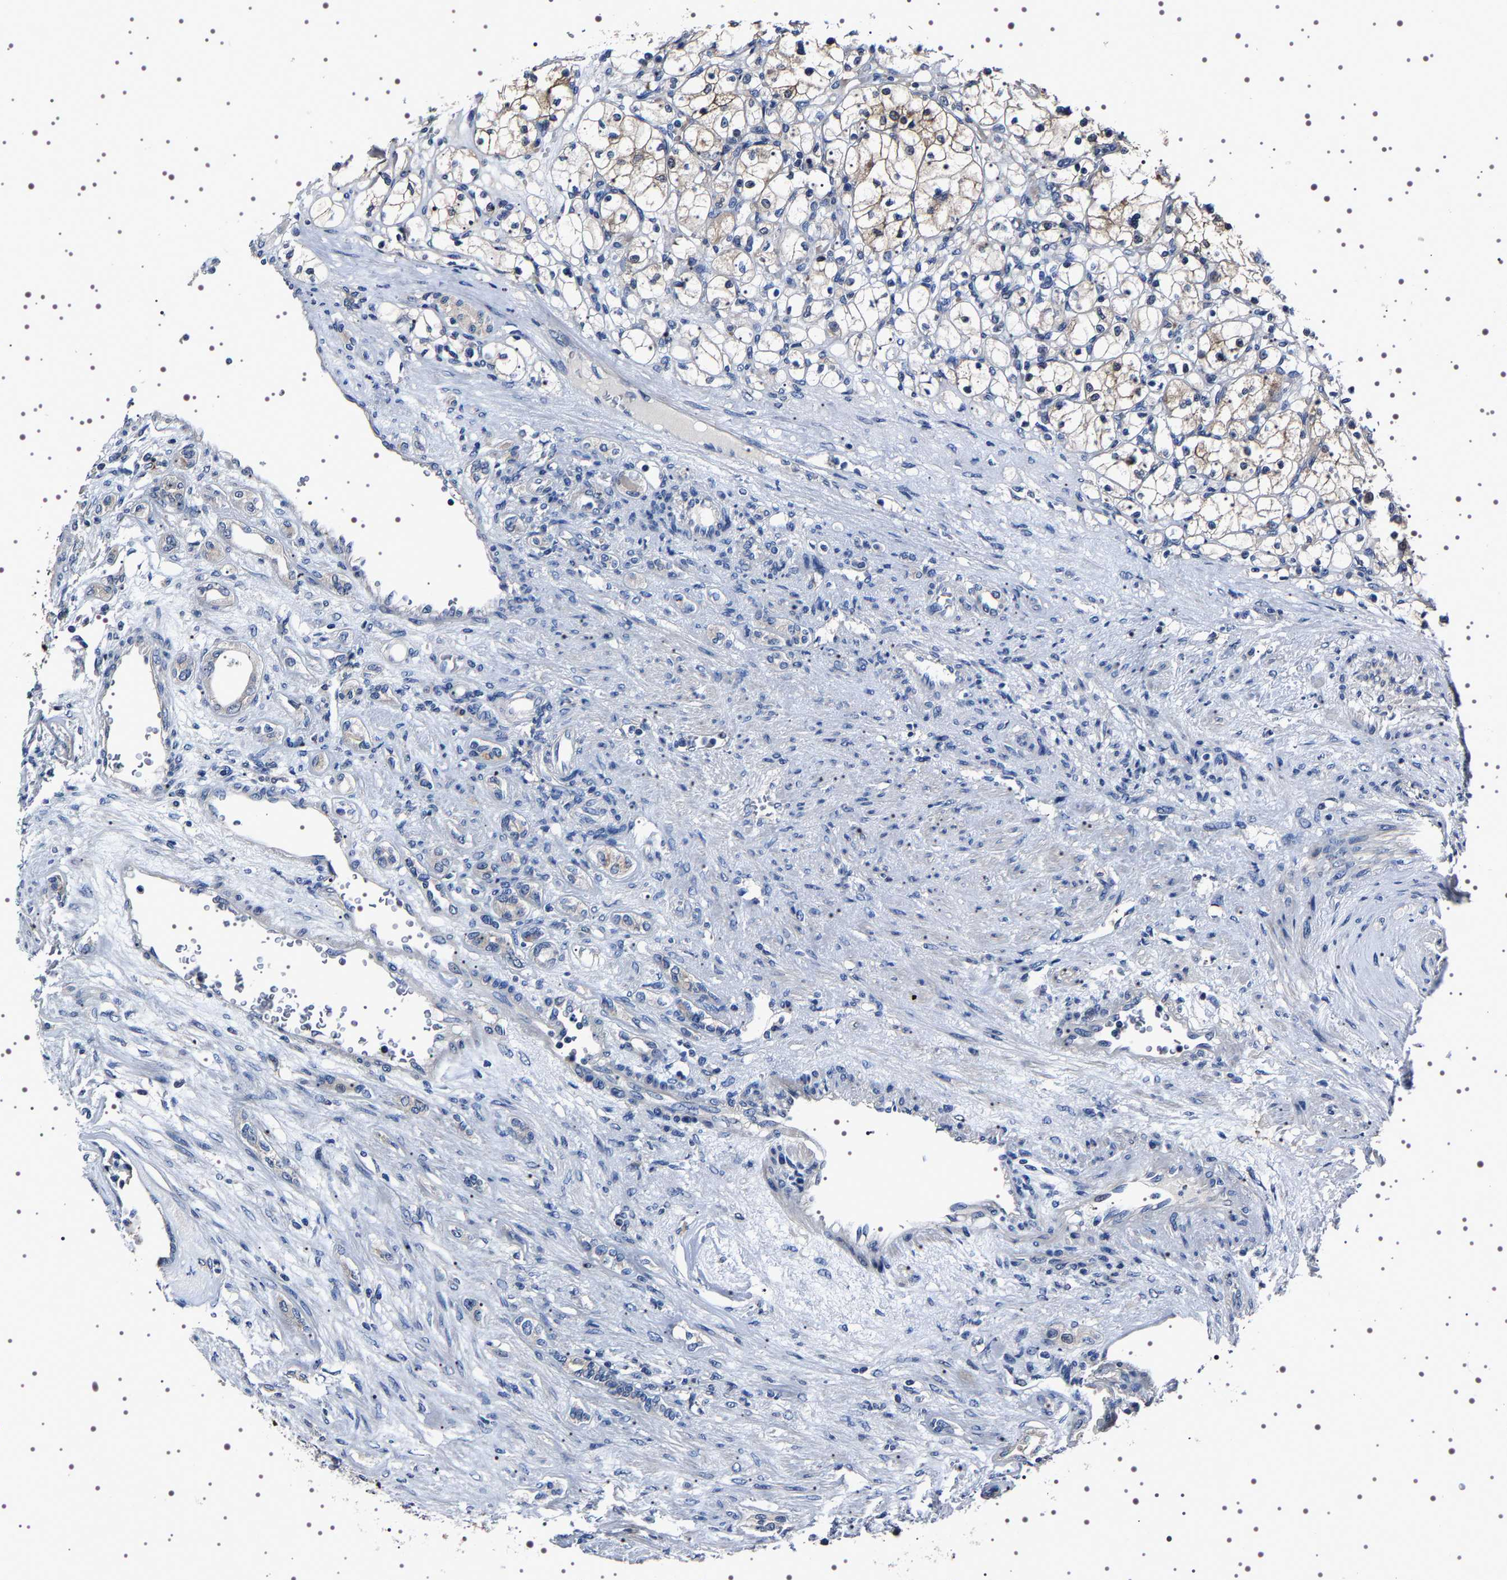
{"staining": {"intensity": "moderate", "quantity": "25%-75%", "location": "cytoplasmic/membranous"}, "tissue": "renal cancer", "cell_type": "Tumor cells", "image_type": "cancer", "snomed": [{"axis": "morphology", "description": "Adenocarcinoma, NOS"}, {"axis": "topography", "description": "Kidney"}], "caption": "Immunohistochemistry of human renal adenocarcinoma displays medium levels of moderate cytoplasmic/membranous expression in approximately 25%-75% of tumor cells. (IHC, brightfield microscopy, high magnification).", "gene": "TARBP1", "patient": {"sex": "female", "age": 83}}